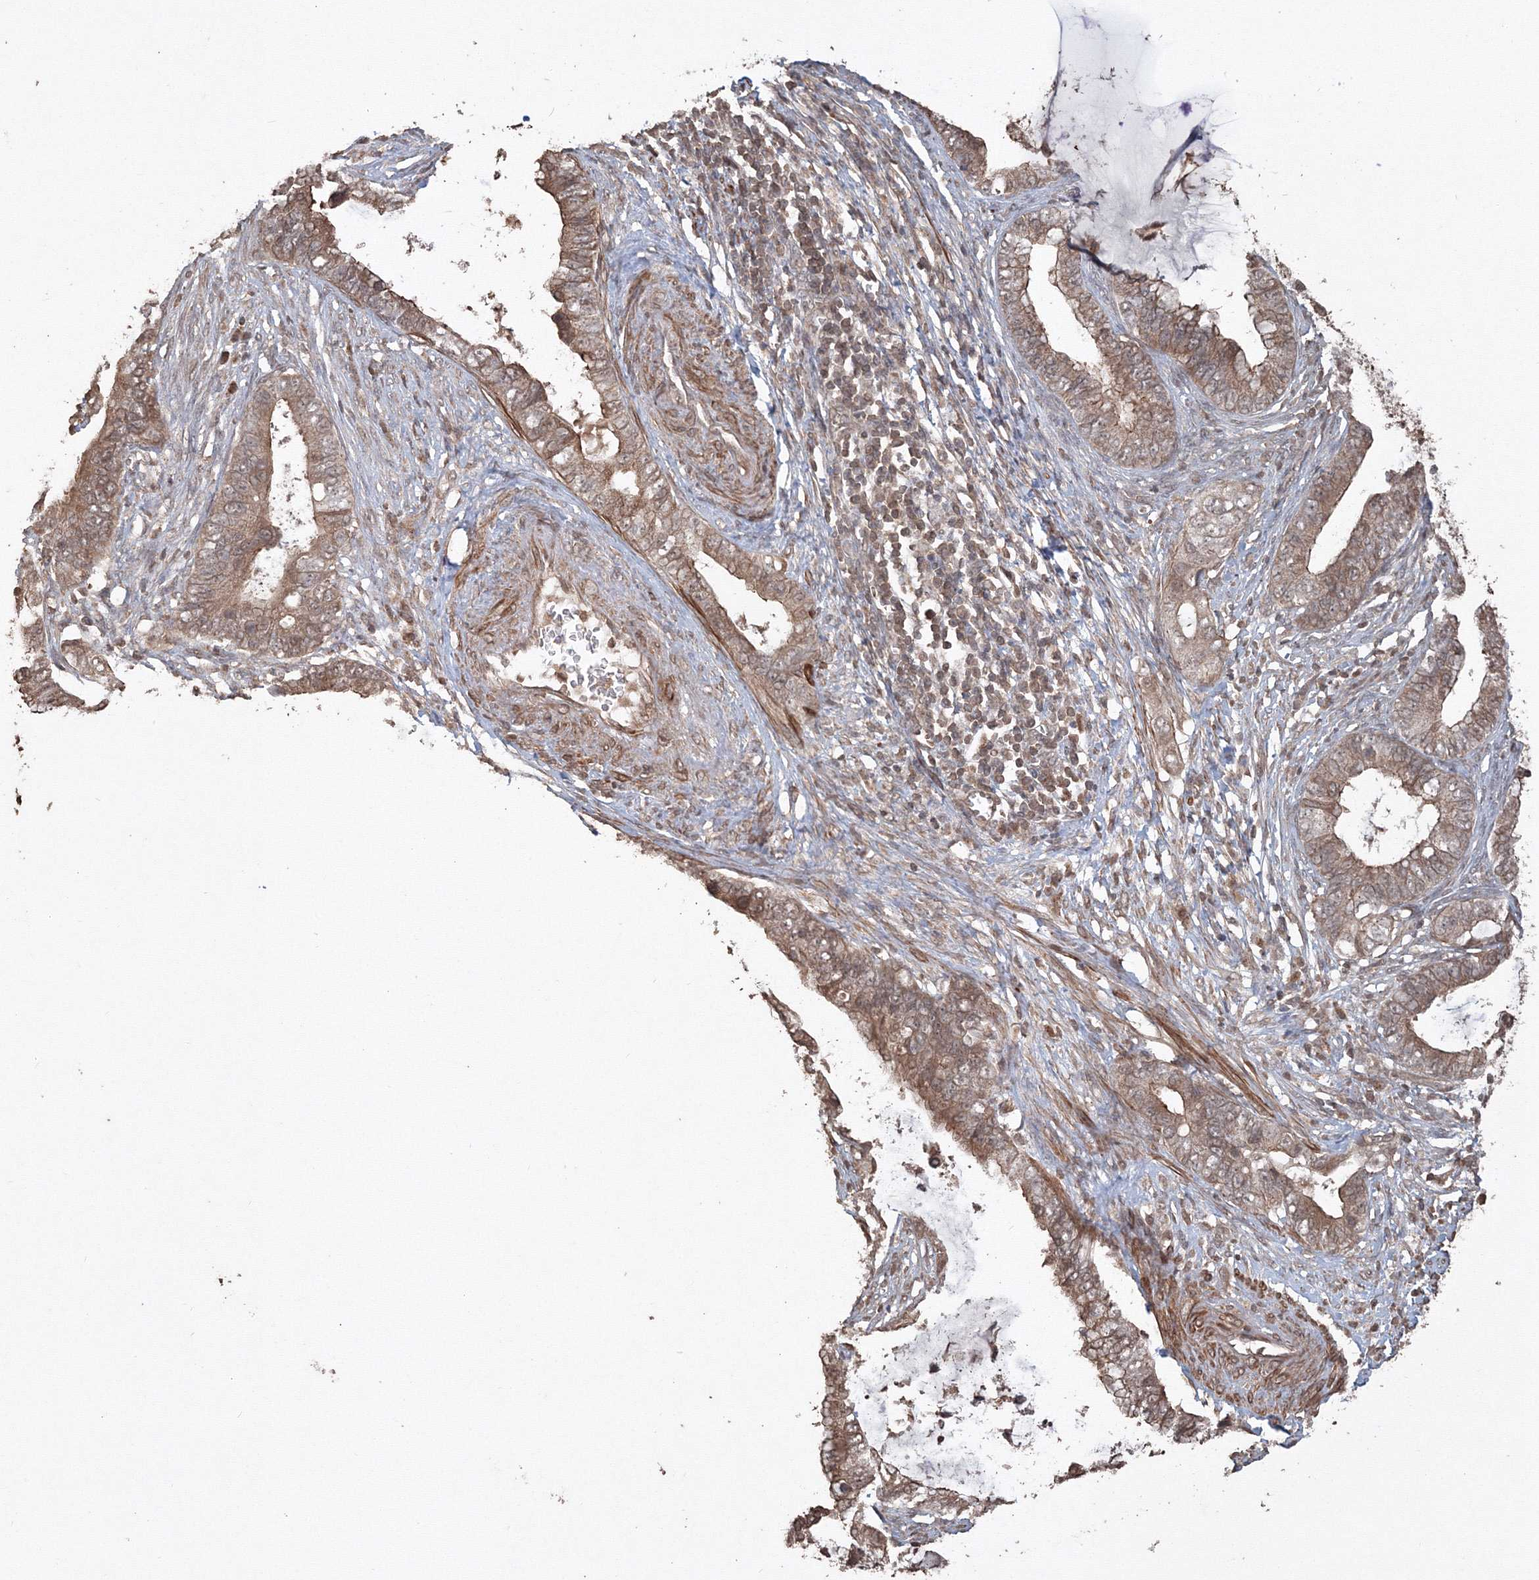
{"staining": {"intensity": "moderate", "quantity": ">75%", "location": "cytoplasmic/membranous"}, "tissue": "cervical cancer", "cell_type": "Tumor cells", "image_type": "cancer", "snomed": [{"axis": "morphology", "description": "Adenocarcinoma, NOS"}, {"axis": "topography", "description": "Cervix"}], "caption": "Immunohistochemistry (DAB) staining of human cervical cancer (adenocarcinoma) exhibits moderate cytoplasmic/membranous protein staining in approximately >75% of tumor cells.", "gene": "CCDC122", "patient": {"sex": "female", "age": 44}}